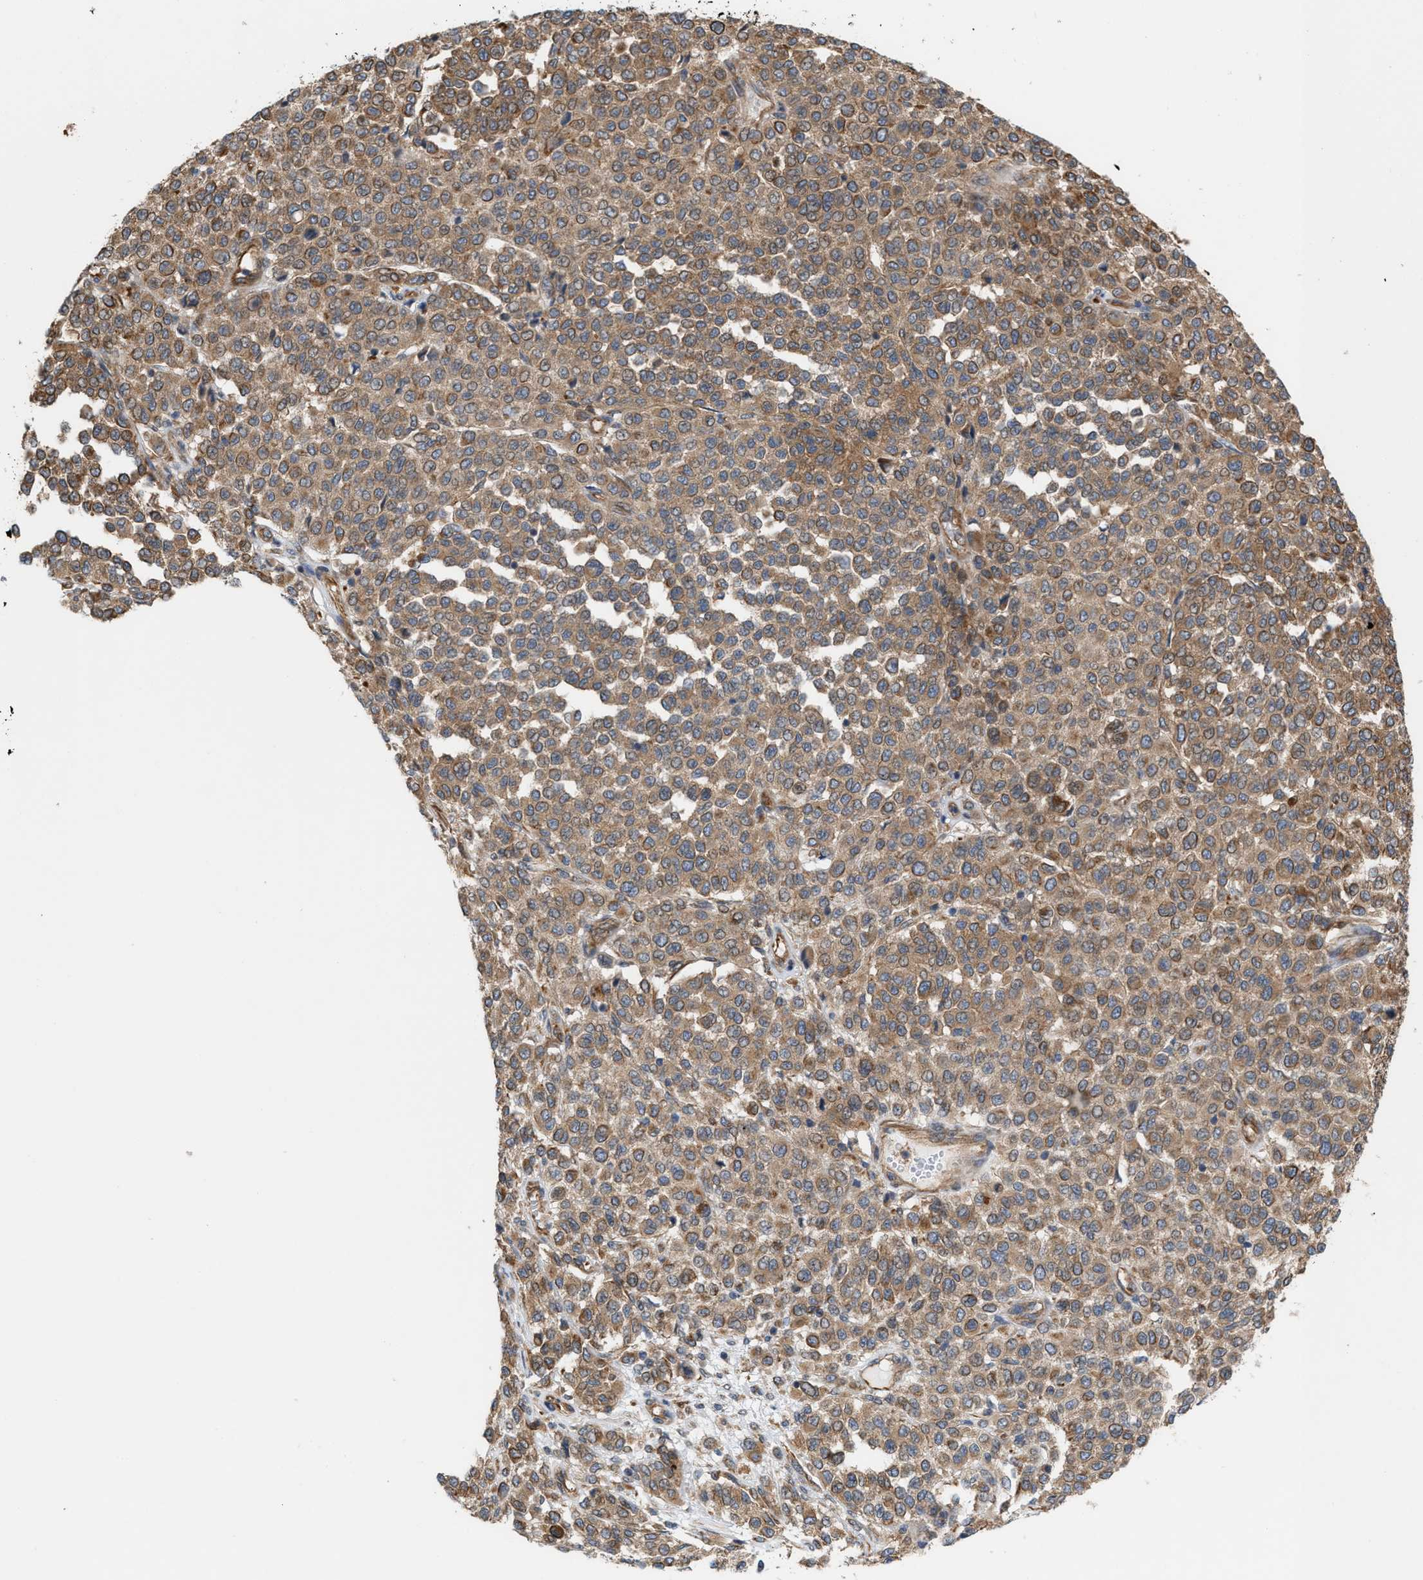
{"staining": {"intensity": "moderate", "quantity": ">75%", "location": "cytoplasmic/membranous"}, "tissue": "melanoma", "cell_type": "Tumor cells", "image_type": "cancer", "snomed": [{"axis": "morphology", "description": "Malignant melanoma, Metastatic site"}, {"axis": "topography", "description": "Pancreas"}], "caption": "Malignant melanoma (metastatic site) stained with a brown dye displays moderate cytoplasmic/membranous positive staining in approximately >75% of tumor cells.", "gene": "EPS15L1", "patient": {"sex": "female", "age": 30}}